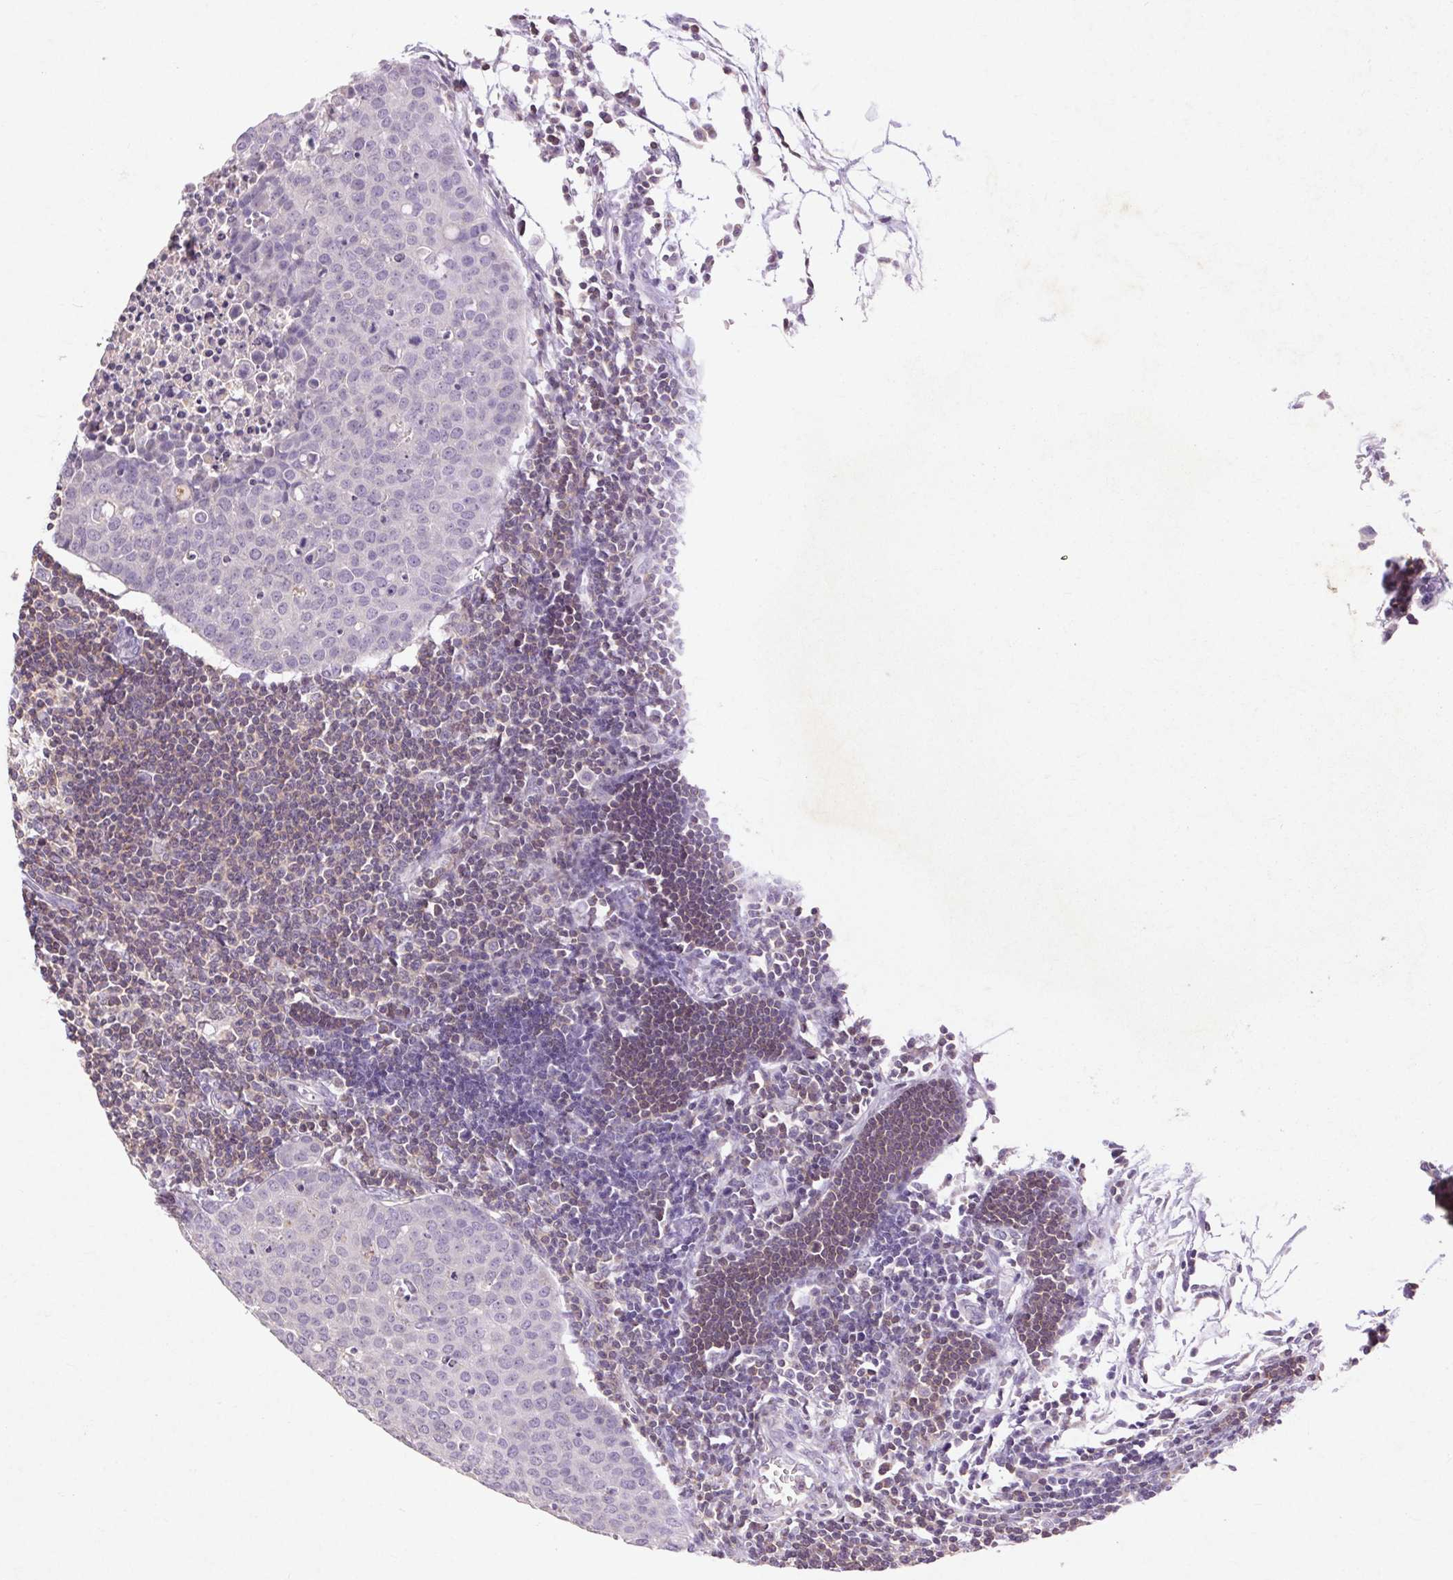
{"staining": {"intensity": "negative", "quantity": "none", "location": "none"}, "tissue": "carcinoid", "cell_type": "Tumor cells", "image_type": "cancer", "snomed": [{"axis": "morphology", "description": "Carcinoid, malignant, NOS"}, {"axis": "topography", "description": "Colon"}], "caption": "High power microscopy micrograph of an immunohistochemistry (IHC) histopathology image of malignant carcinoid, revealing no significant positivity in tumor cells.", "gene": "FNDC7", "patient": {"sex": "male", "age": 81}}